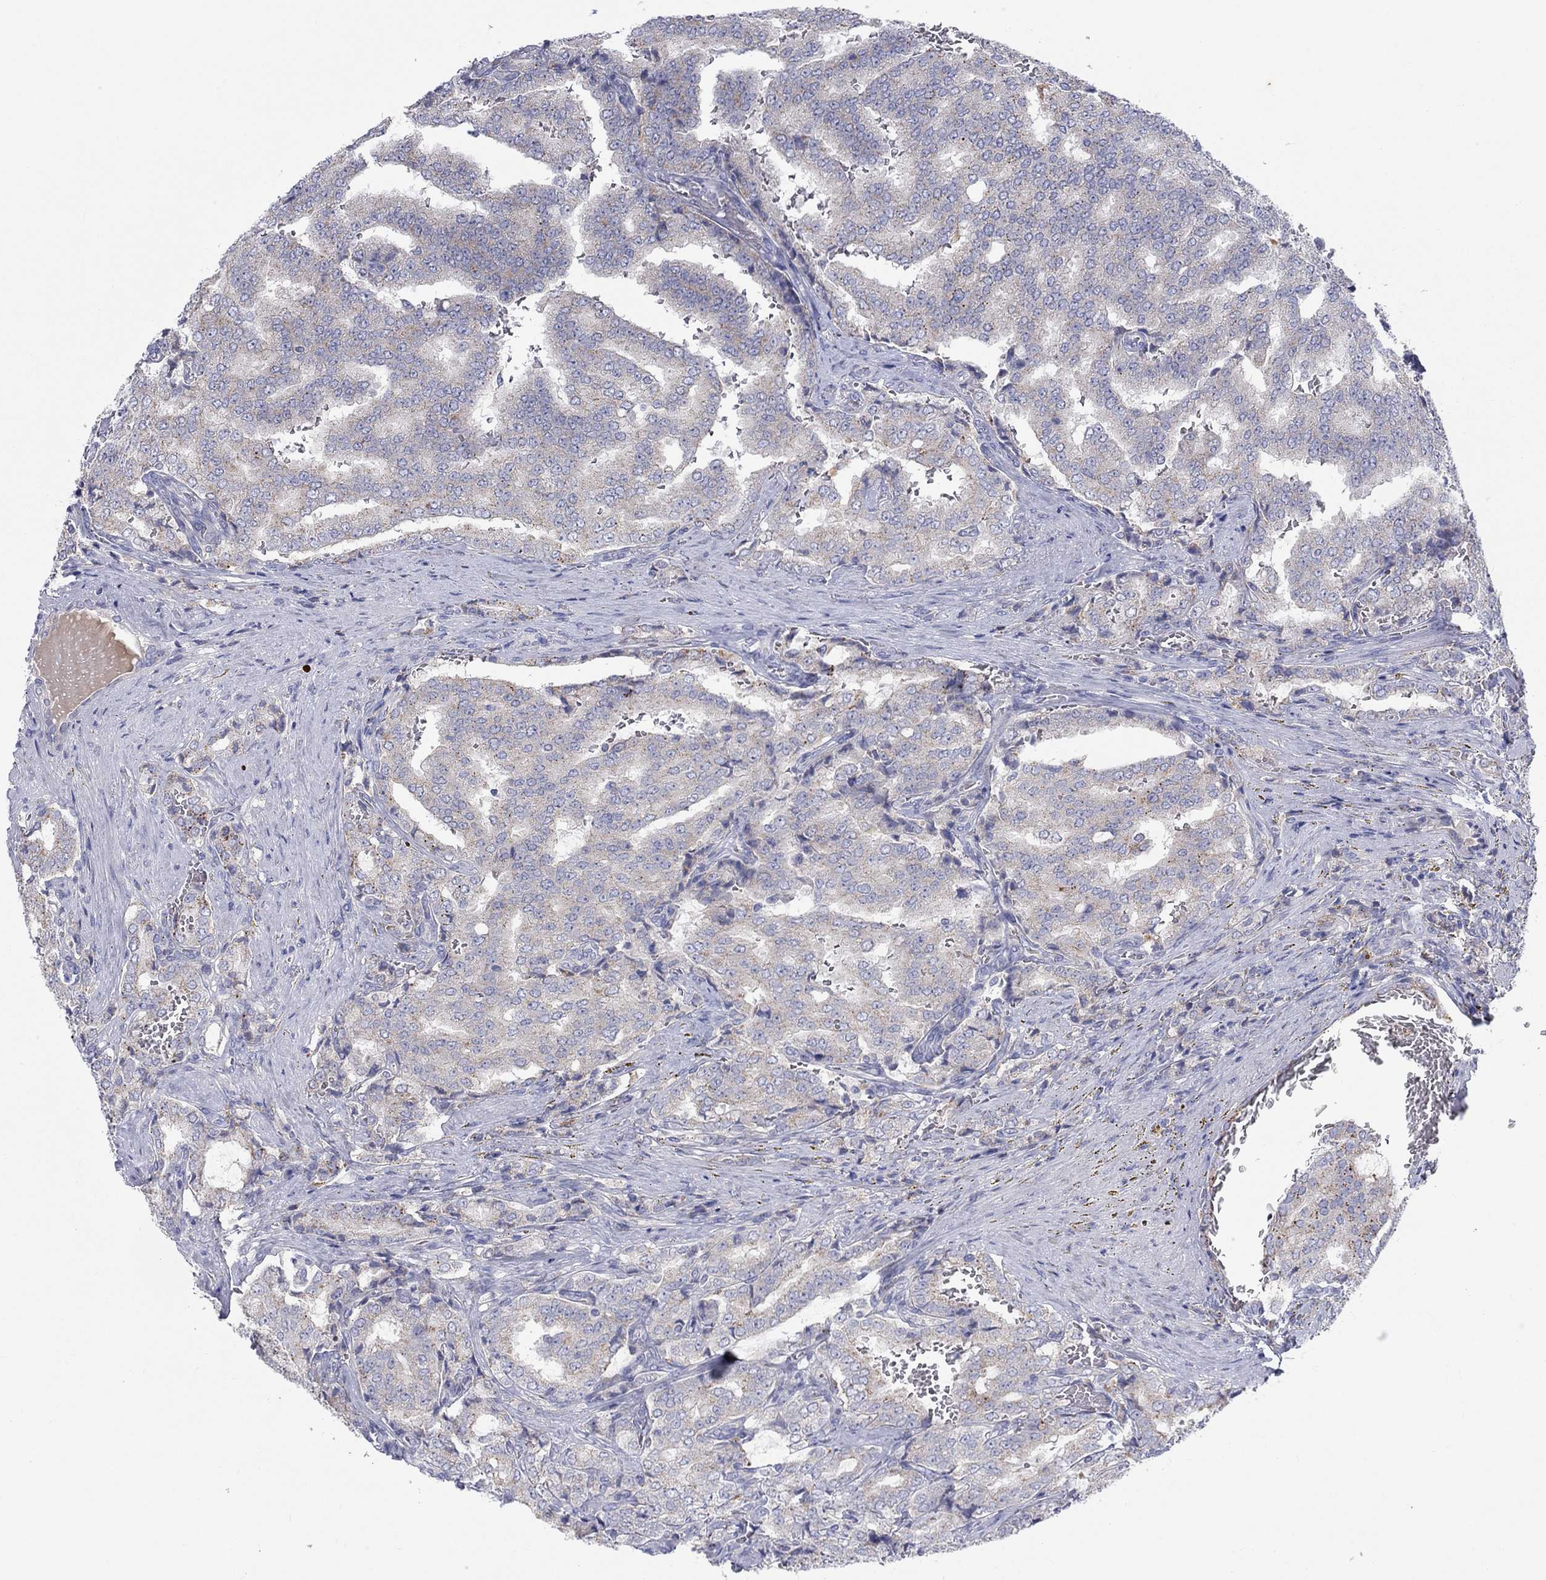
{"staining": {"intensity": "moderate", "quantity": "<25%", "location": "cytoplasmic/membranous"}, "tissue": "prostate cancer", "cell_type": "Tumor cells", "image_type": "cancer", "snomed": [{"axis": "morphology", "description": "Adenocarcinoma, NOS"}, {"axis": "topography", "description": "Prostate"}], "caption": "Prostate cancer (adenocarcinoma) stained with IHC exhibits moderate cytoplasmic/membranous expression in approximately <25% of tumor cells. (IHC, brightfield microscopy, high magnification).", "gene": "BCO2", "patient": {"sex": "male", "age": 65}}